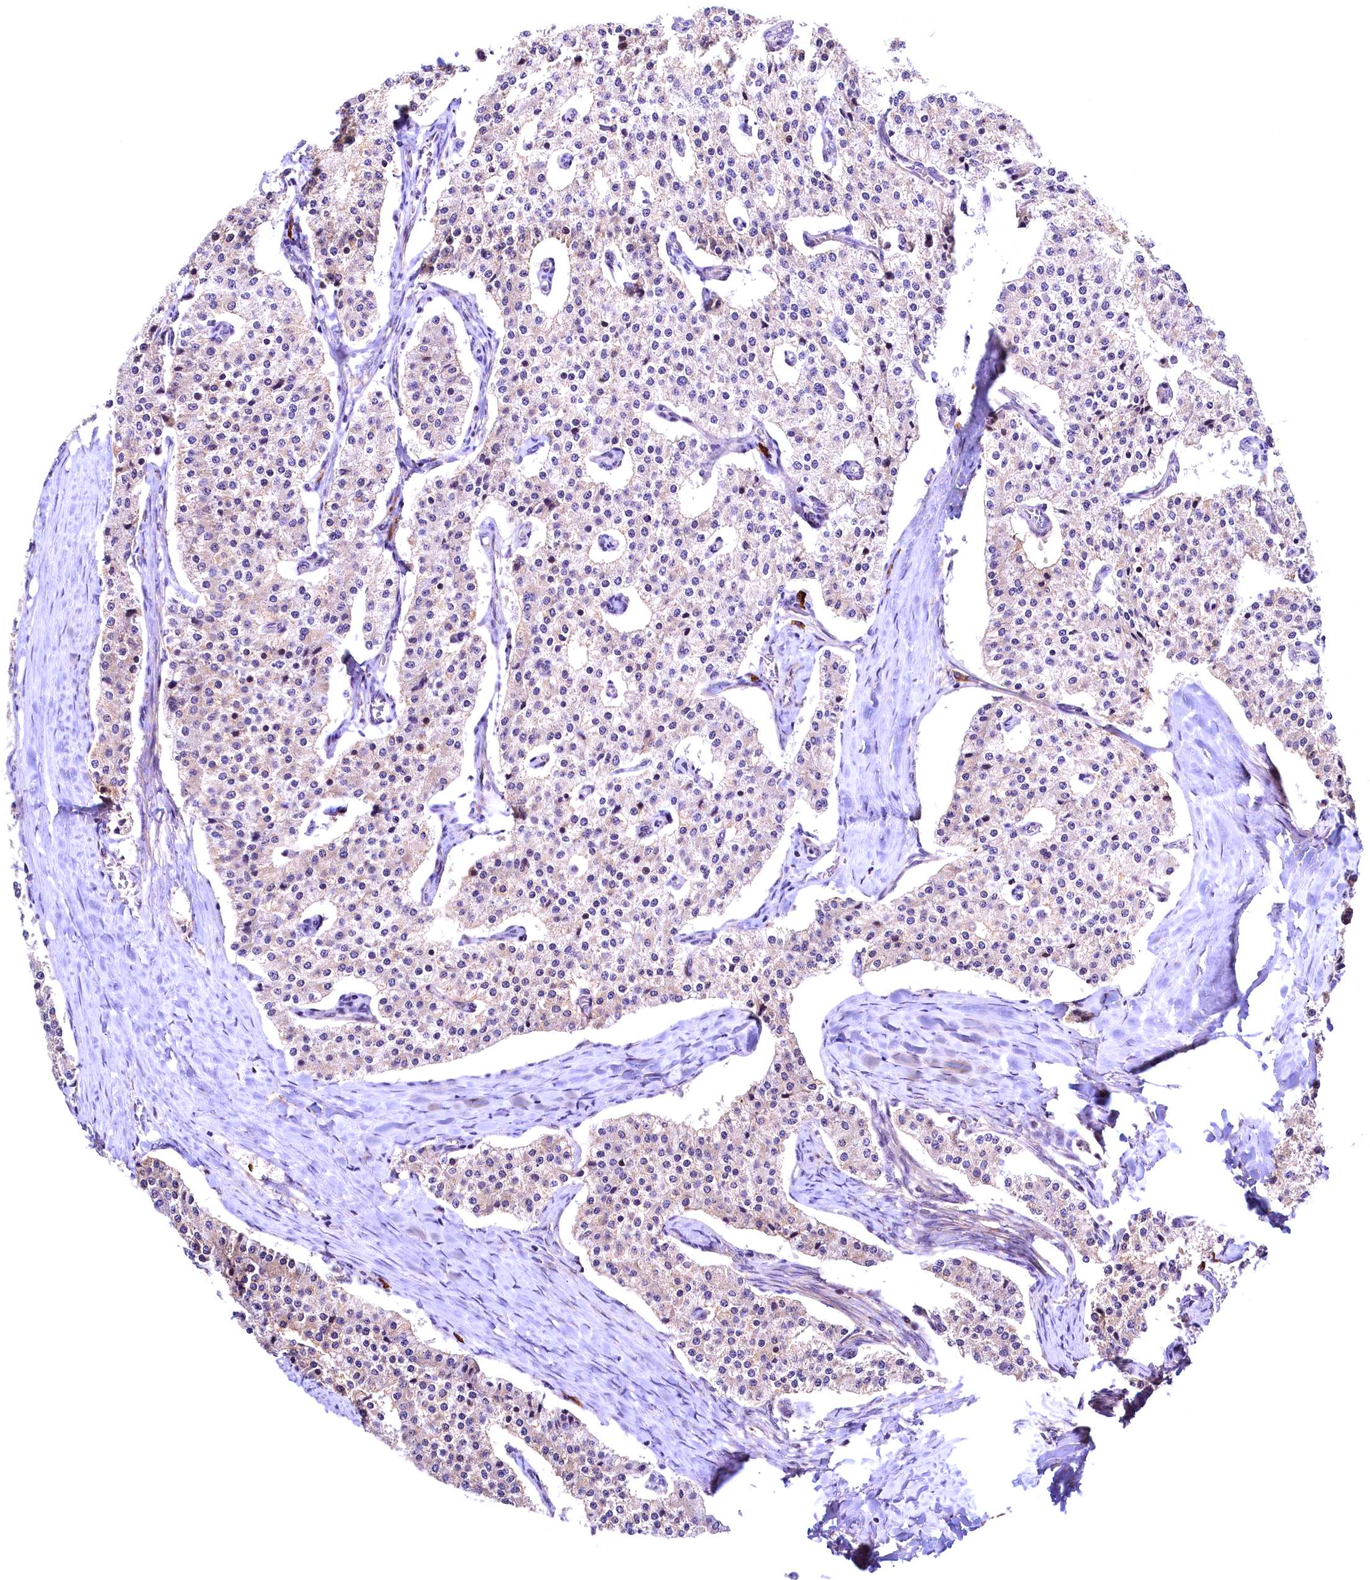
{"staining": {"intensity": "weak", "quantity": "<25%", "location": "cytoplasmic/membranous"}, "tissue": "carcinoid", "cell_type": "Tumor cells", "image_type": "cancer", "snomed": [{"axis": "morphology", "description": "Carcinoid, malignant, NOS"}, {"axis": "topography", "description": "Colon"}], "caption": "This is an immunohistochemistry (IHC) micrograph of carcinoid (malignant). There is no positivity in tumor cells.", "gene": "RBFA", "patient": {"sex": "female", "age": 52}}